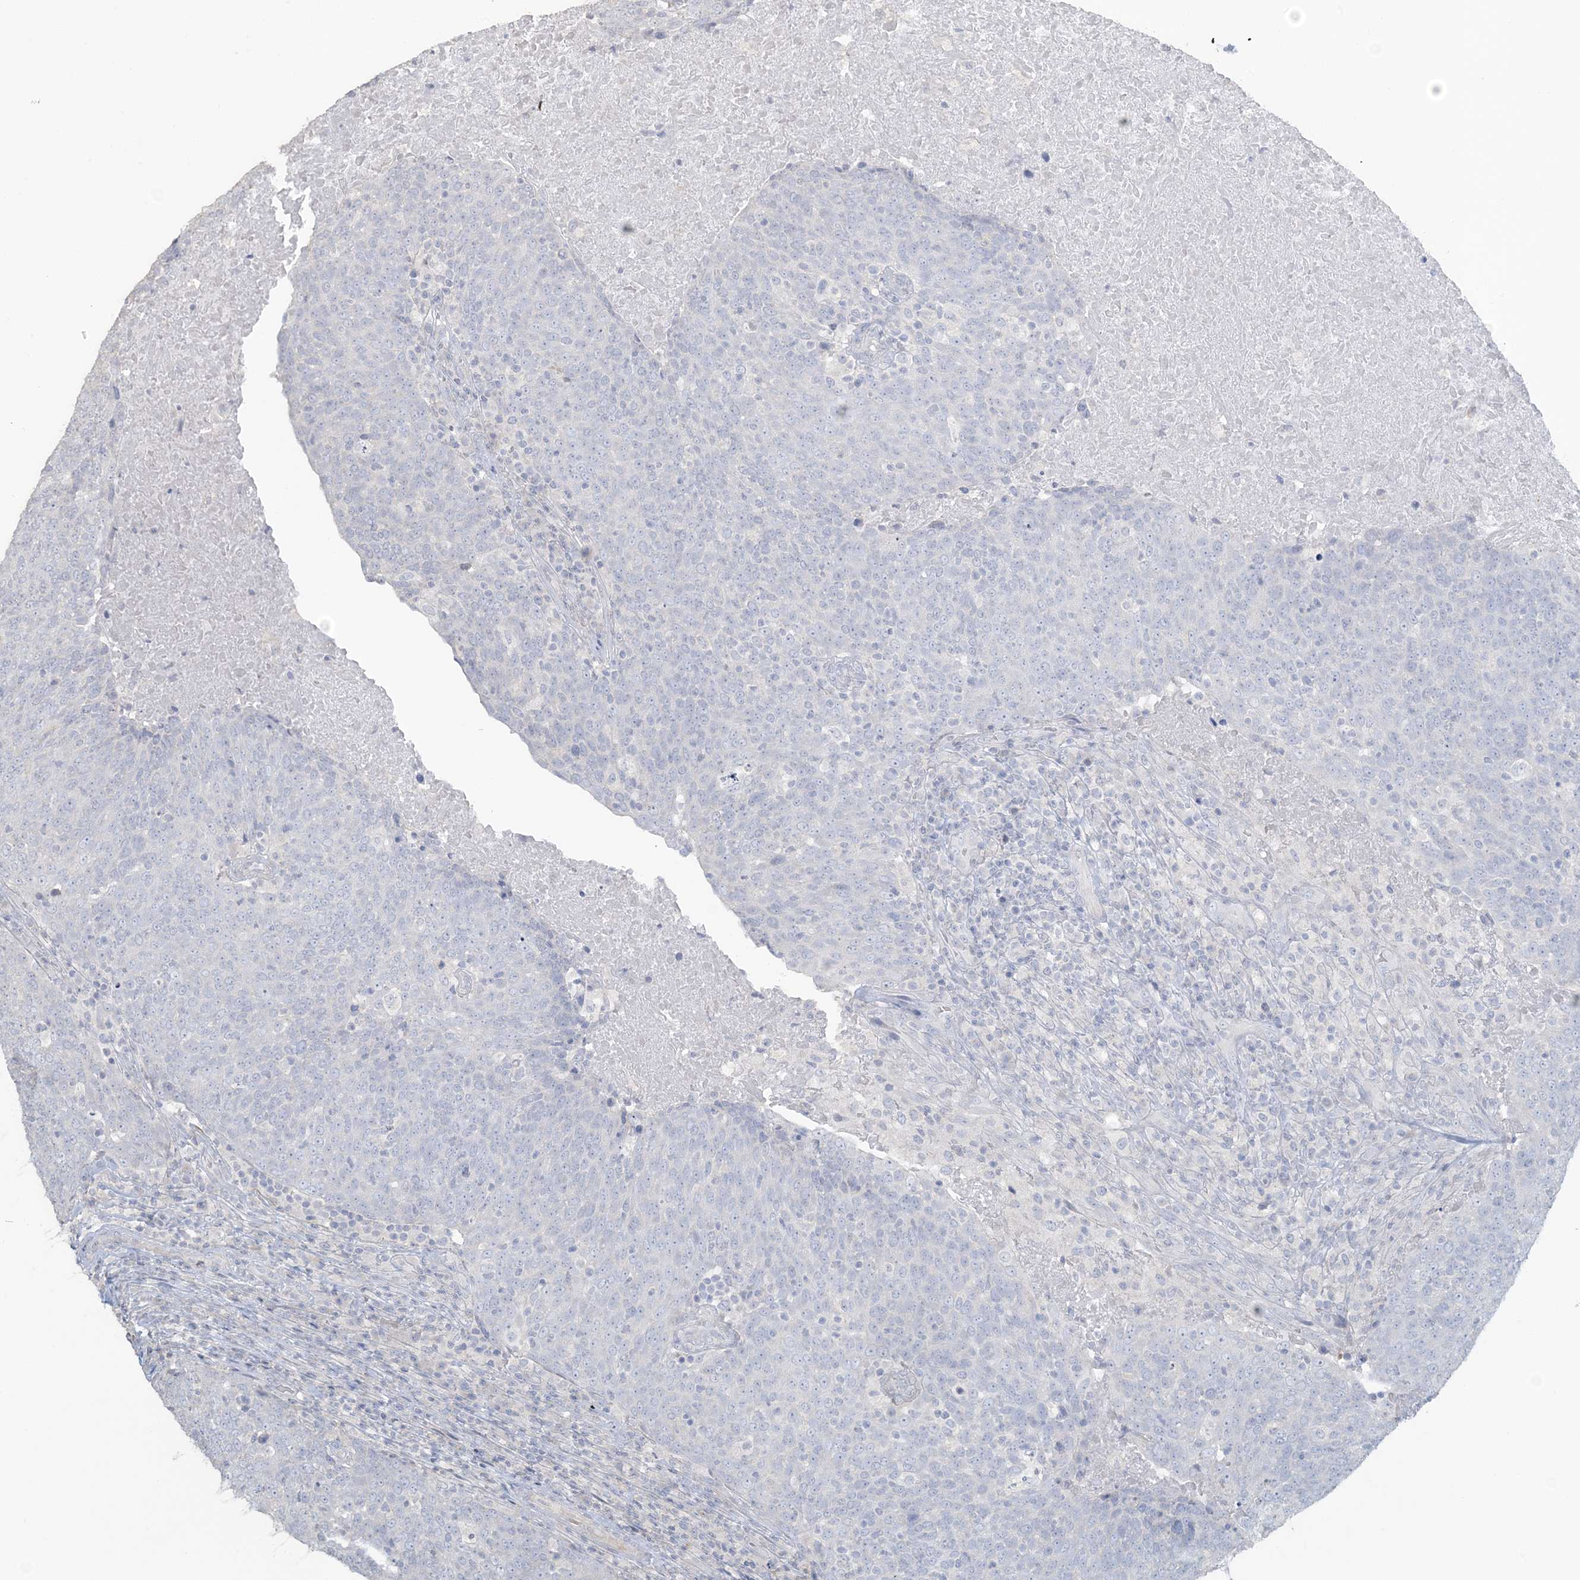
{"staining": {"intensity": "negative", "quantity": "none", "location": "none"}, "tissue": "head and neck cancer", "cell_type": "Tumor cells", "image_type": "cancer", "snomed": [{"axis": "morphology", "description": "Squamous cell carcinoma, NOS"}, {"axis": "morphology", "description": "Squamous cell carcinoma, metastatic, NOS"}, {"axis": "topography", "description": "Lymph node"}, {"axis": "topography", "description": "Head-Neck"}], "caption": "Protein analysis of metastatic squamous cell carcinoma (head and neck) shows no significant staining in tumor cells.", "gene": "NPHS2", "patient": {"sex": "male", "age": 62}}